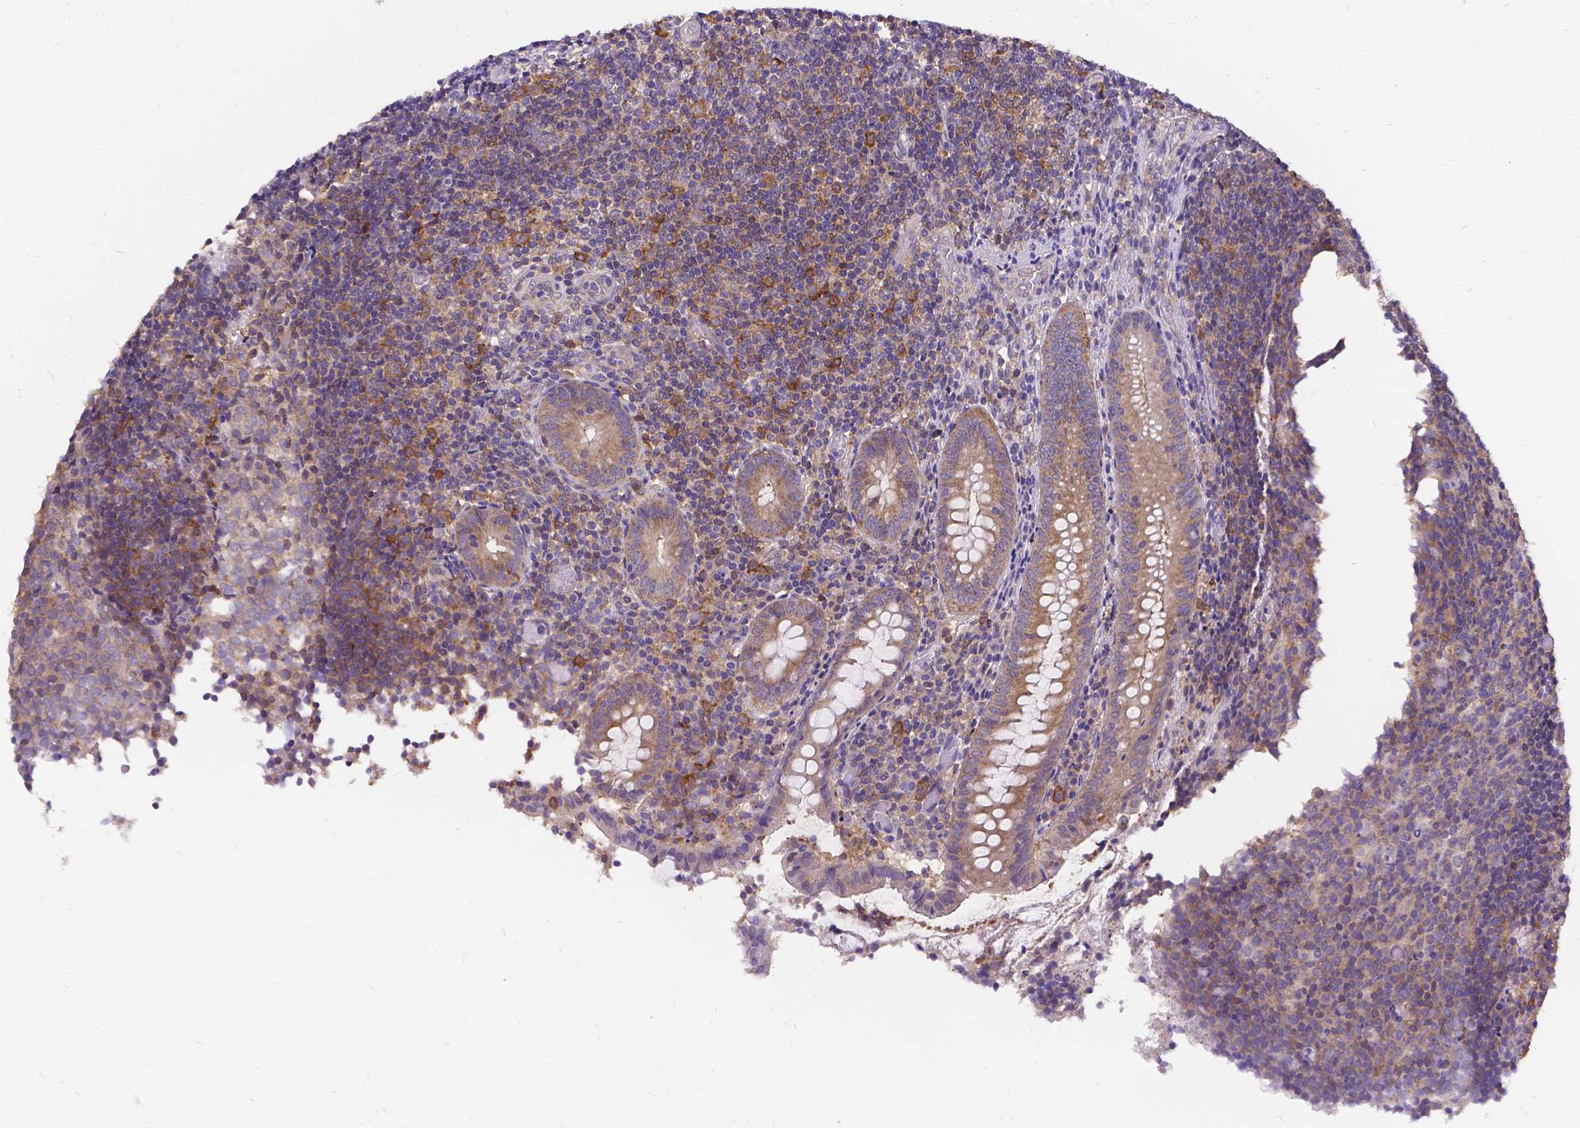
{"staining": {"intensity": "weak", "quantity": ">75%", "location": "cytoplasmic/membranous"}, "tissue": "appendix", "cell_type": "Glandular cells", "image_type": "normal", "snomed": [{"axis": "morphology", "description": "Normal tissue, NOS"}, {"axis": "topography", "description": "Appendix"}], "caption": "Glandular cells demonstrate weak cytoplasmic/membranous staining in approximately >75% of cells in unremarkable appendix. (Stains: DAB in brown, nuclei in blue, Microscopy: brightfield microscopy at high magnification).", "gene": "DENND6A", "patient": {"sex": "female", "age": 32}}